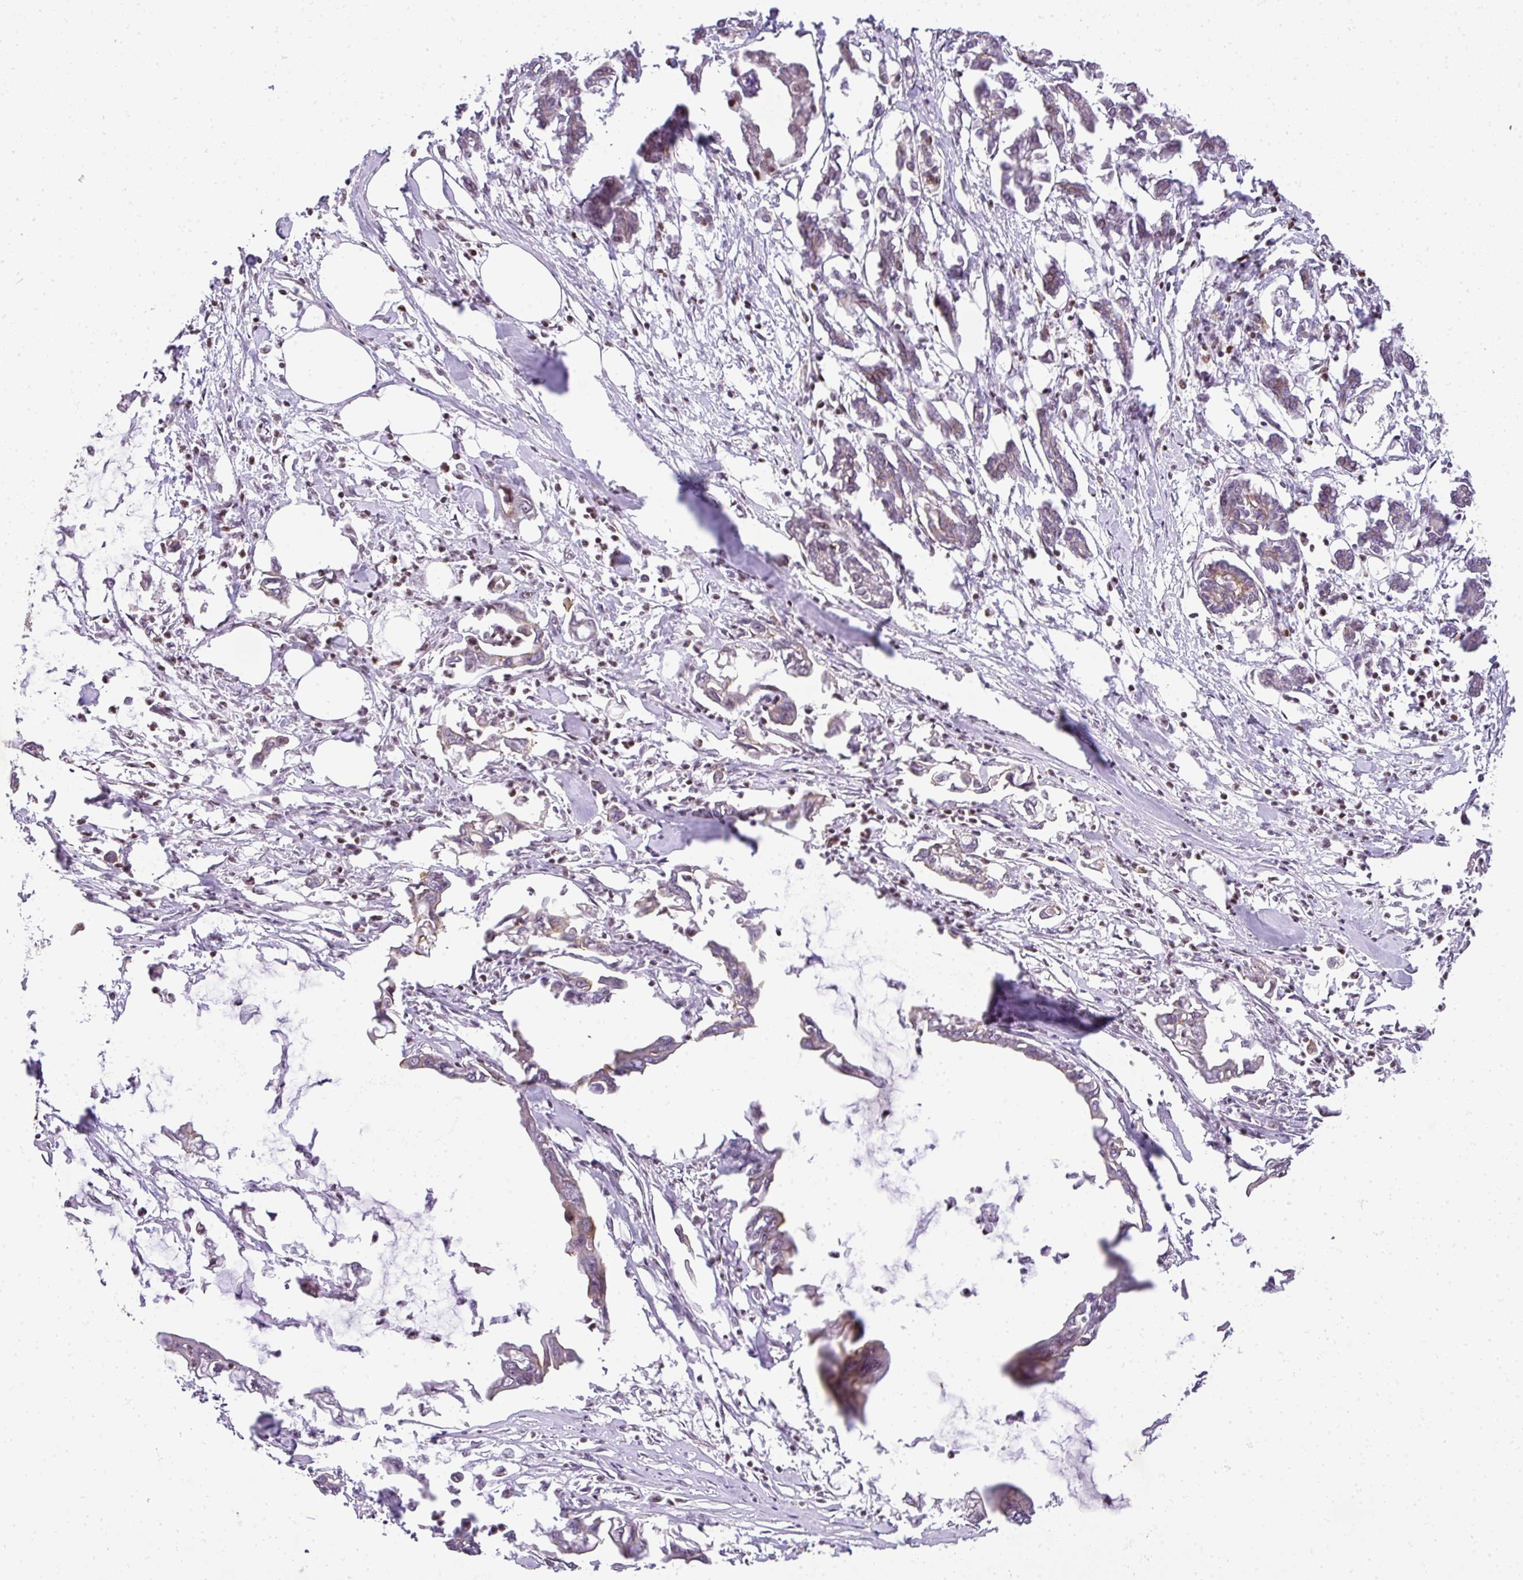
{"staining": {"intensity": "weak", "quantity": "25%-75%", "location": "cytoplasmic/membranous"}, "tissue": "pancreatic cancer", "cell_type": "Tumor cells", "image_type": "cancer", "snomed": [{"axis": "morphology", "description": "Adenocarcinoma, NOS"}, {"axis": "topography", "description": "Pancreas"}], "caption": "DAB (3,3'-diaminobenzidine) immunohistochemical staining of human pancreatic cancer (adenocarcinoma) reveals weak cytoplasmic/membranous protein expression in approximately 25%-75% of tumor cells.", "gene": "OR11H4", "patient": {"sex": "male", "age": 61}}